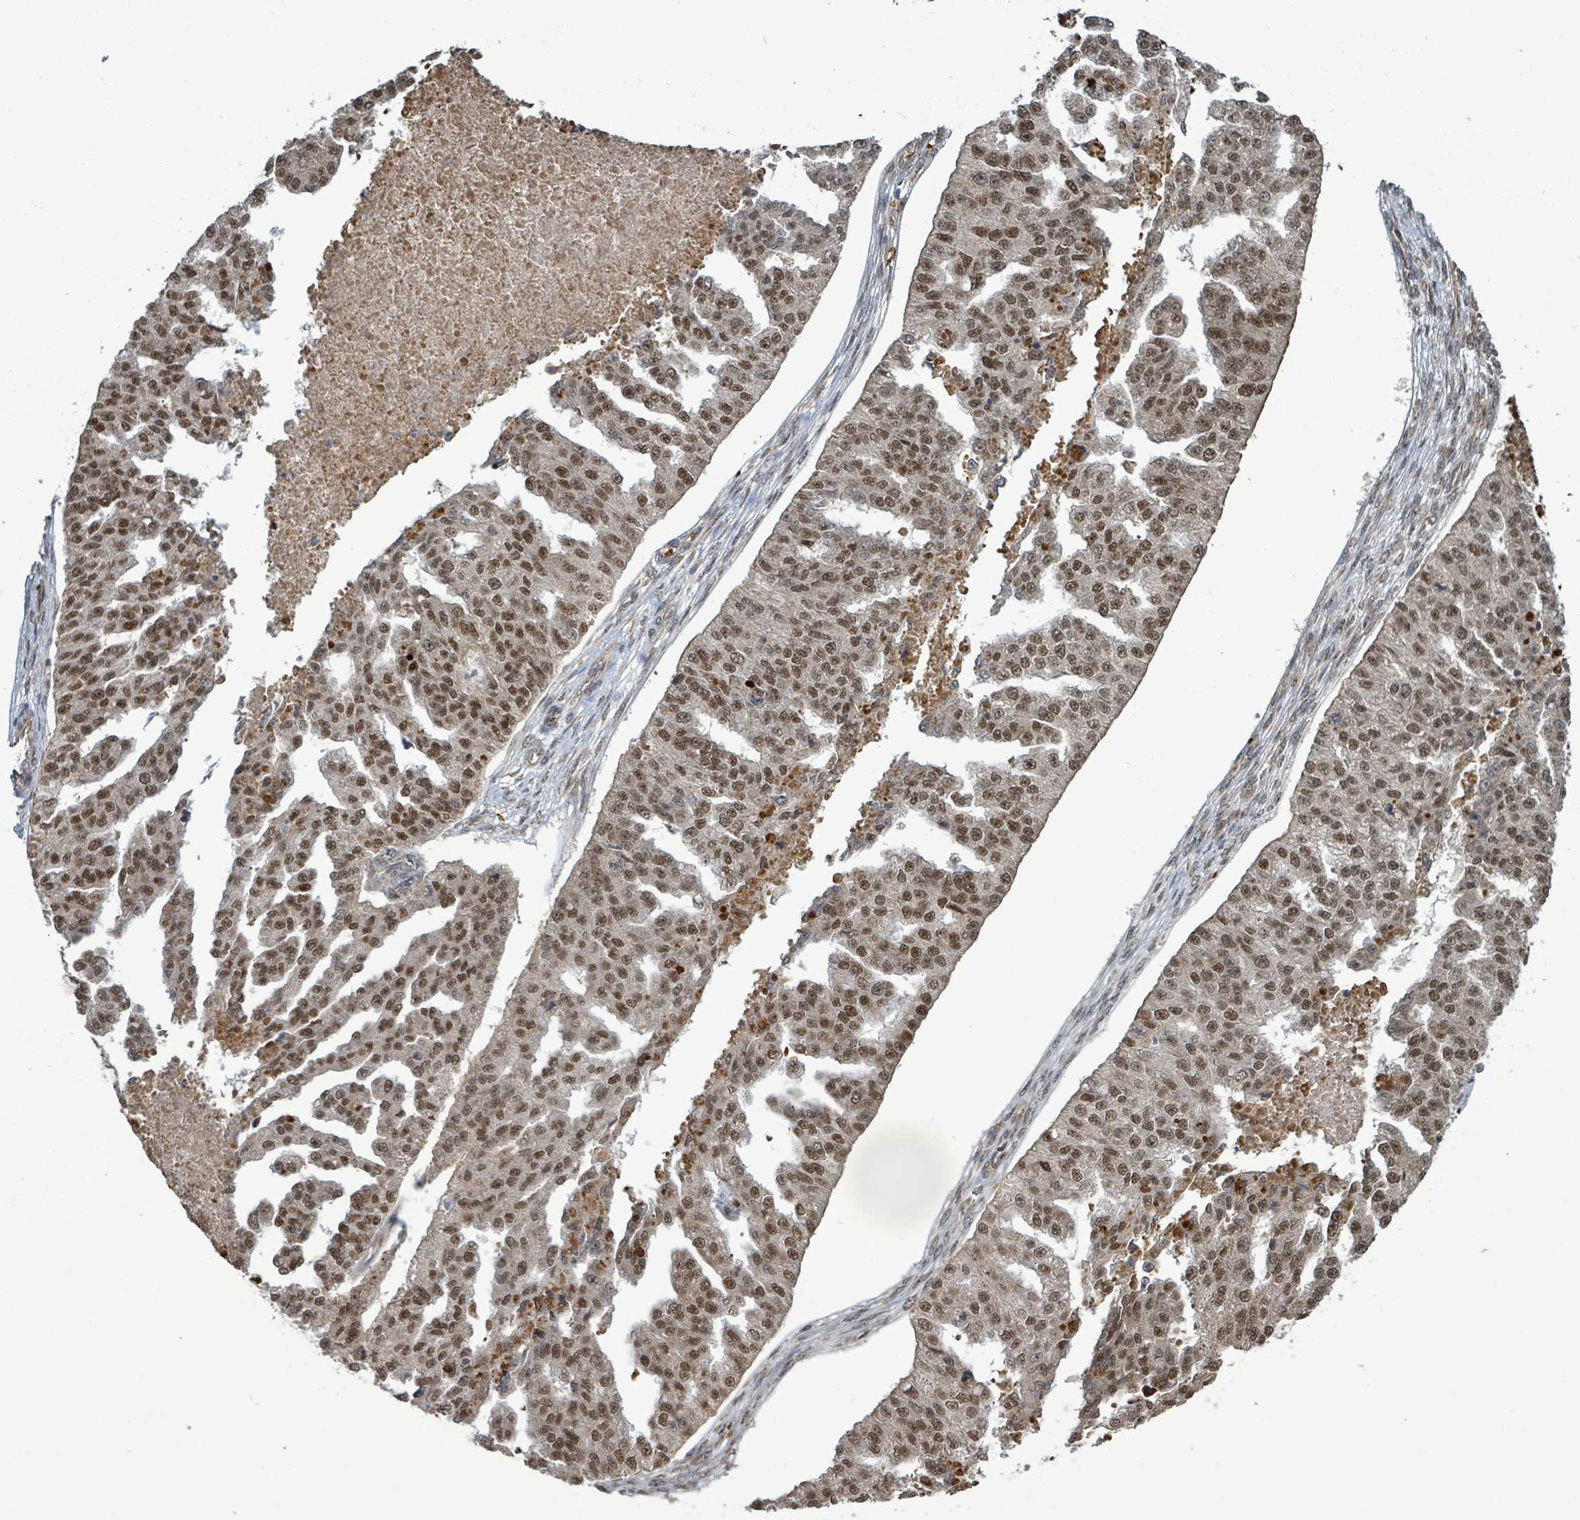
{"staining": {"intensity": "moderate", "quantity": ">75%", "location": "nuclear"}, "tissue": "ovarian cancer", "cell_type": "Tumor cells", "image_type": "cancer", "snomed": [{"axis": "morphology", "description": "Cystadenocarcinoma, serous, NOS"}, {"axis": "topography", "description": "Ovary"}], "caption": "This photomicrograph exhibits IHC staining of human serous cystadenocarcinoma (ovarian), with medium moderate nuclear expression in about >75% of tumor cells.", "gene": "PATZ1", "patient": {"sex": "female", "age": 58}}